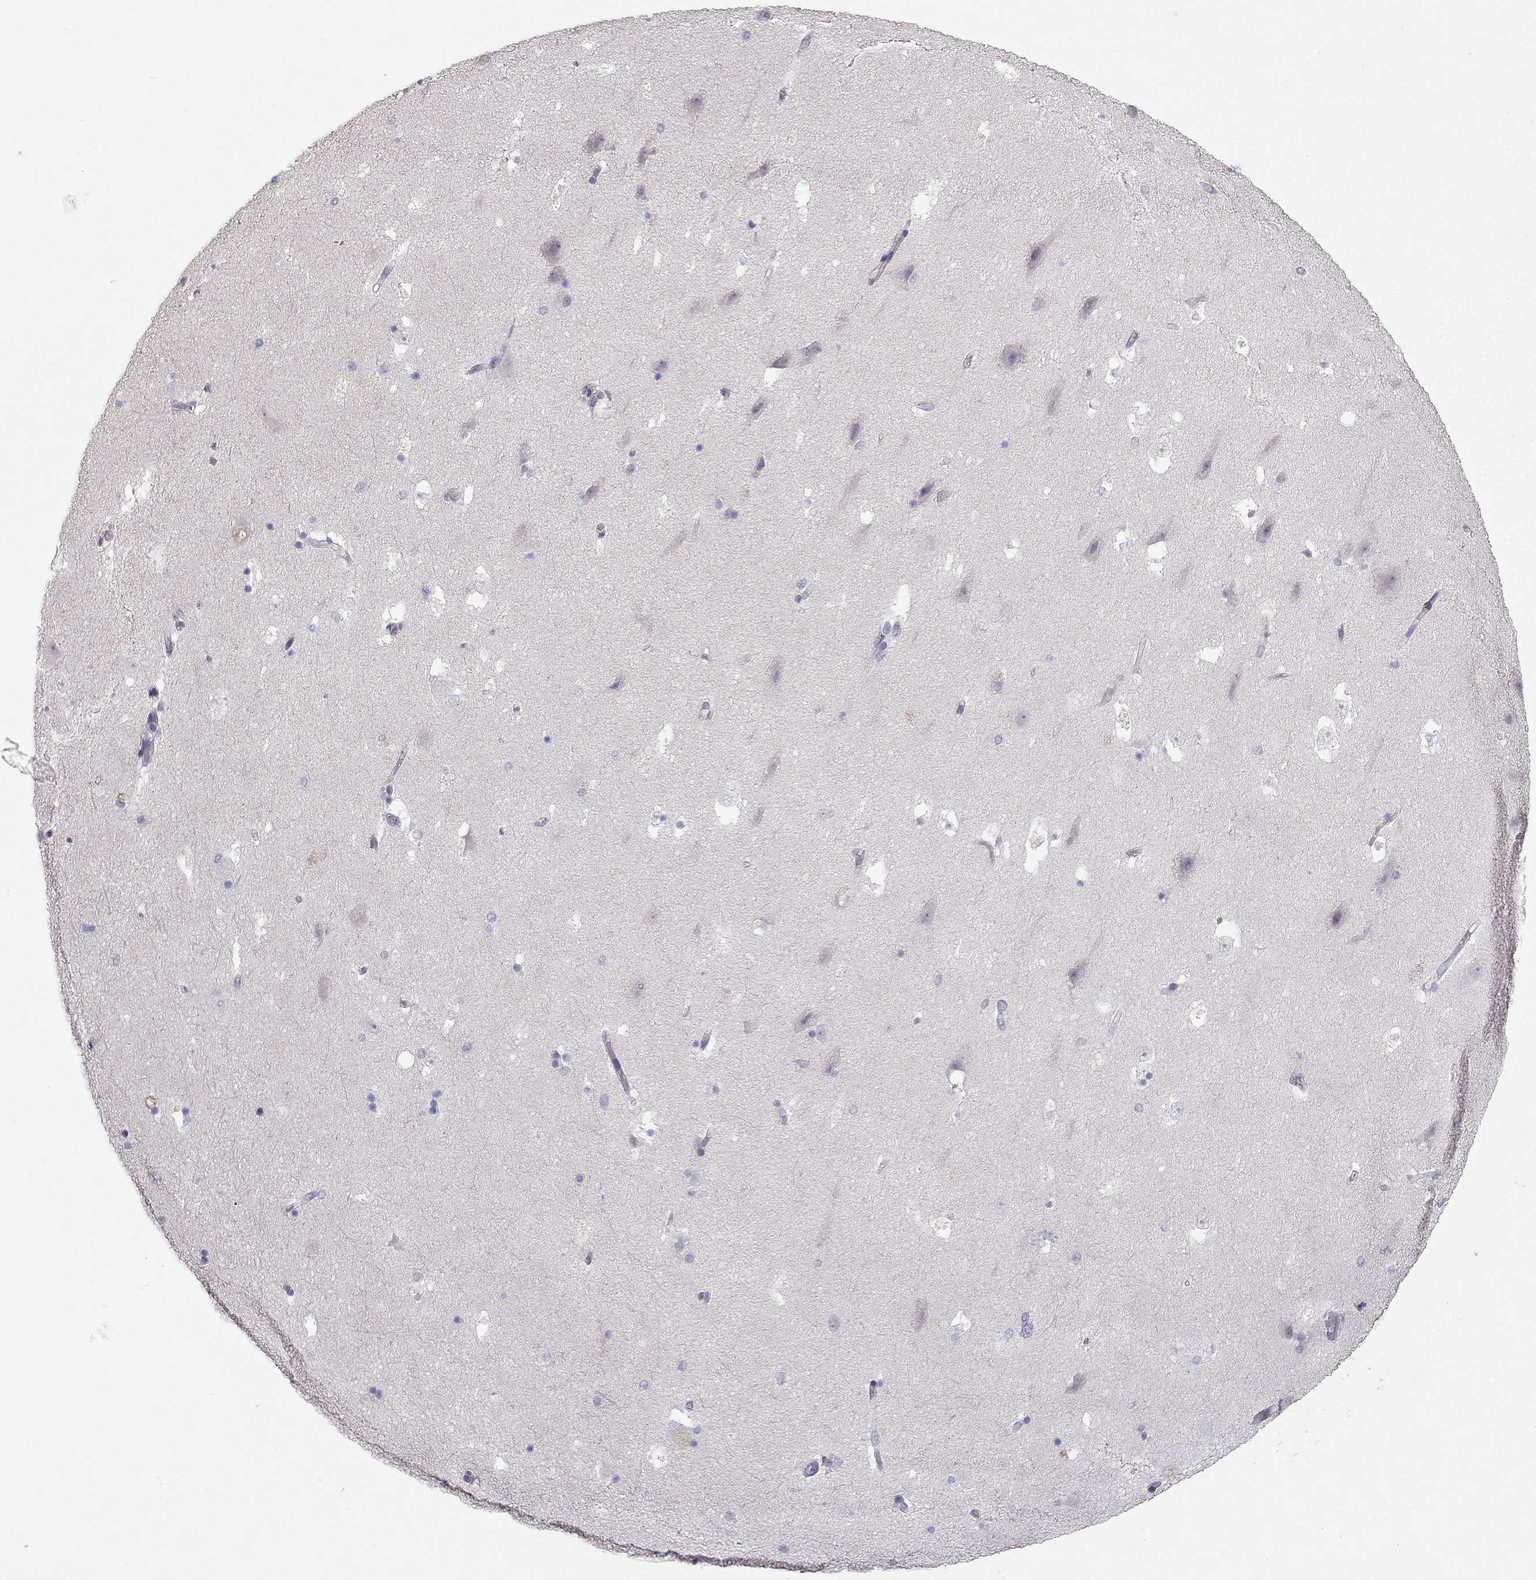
{"staining": {"intensity": "negative", "quantity": "none", "location": "none"}, "tissue": "hippocampus", "cell_type": "Glial cells", "image_type": "normal", "snomed": [{"axis": "morphology", "description": "Normal tissue, NOS"}, {"axis": "topography", "description": "Hippocampus"}], "caption": "An immunohistochemistry micrograph of benign hippocampus is shown. There is no staining in glial cells of hippocampus.", "gene": "ADORA2A", "patient": {"sex": "male", "age": 51}}